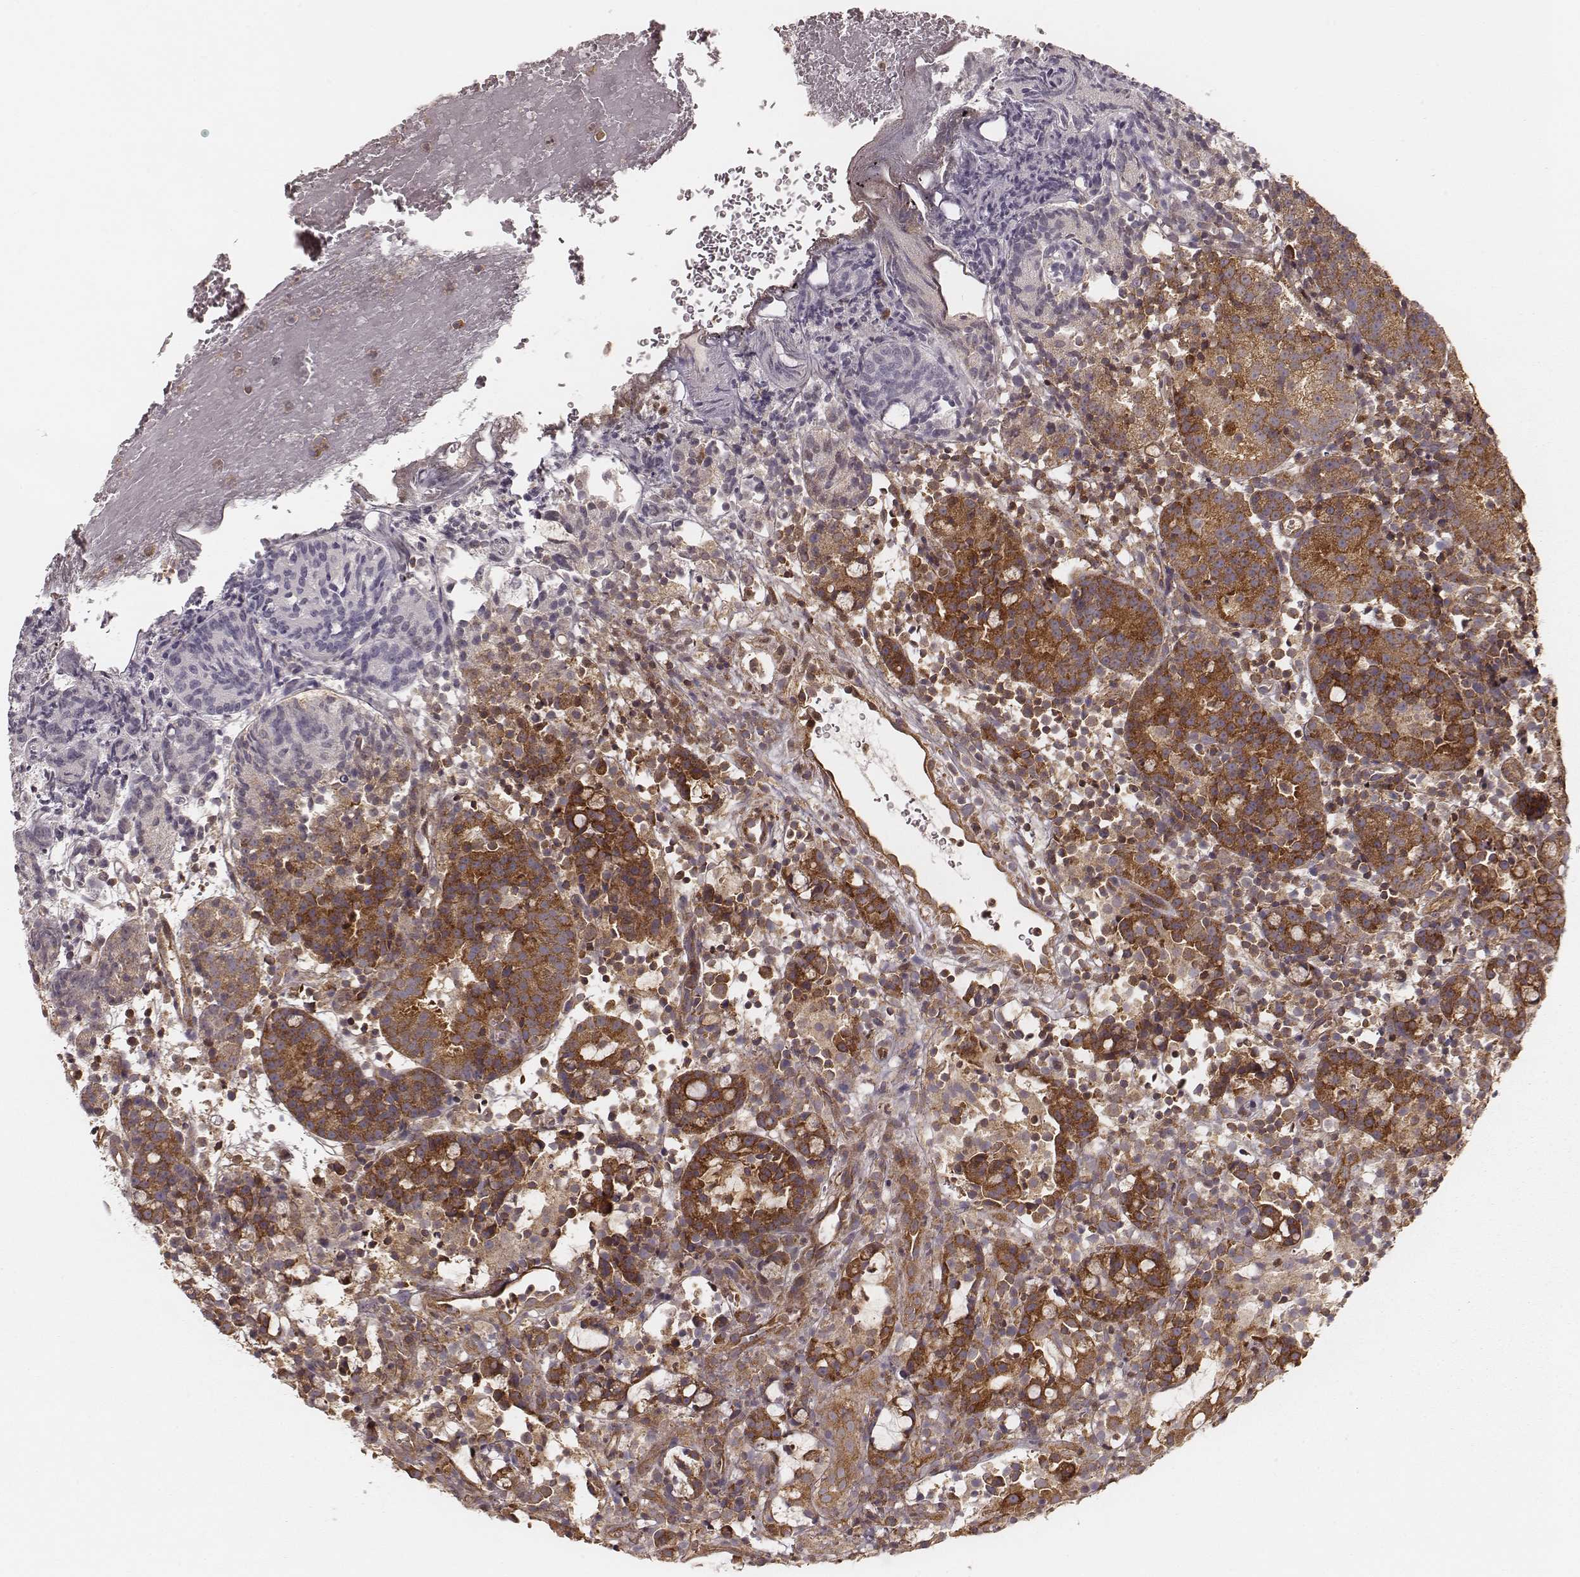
{"staining": {"intensity": "strong", "quantity": ">75%", "location": "cytoplasmic/membranous"}, "tissue": "prostate cancer", "cell_type": "Tumor cells", "image_type": "cancer", "snomed": [{"axis": "morphology", "description": "Adenocarcinoma, High grade"}, {"axis": "topography", "description": "Prostate"}], "caption": "Prostate cancer tissue reveals strong cytoplasmic/membranous positivity in about >75% of tumor cells", "gene": "CARS1", "patient": {"sex": "male", "age": 53}}